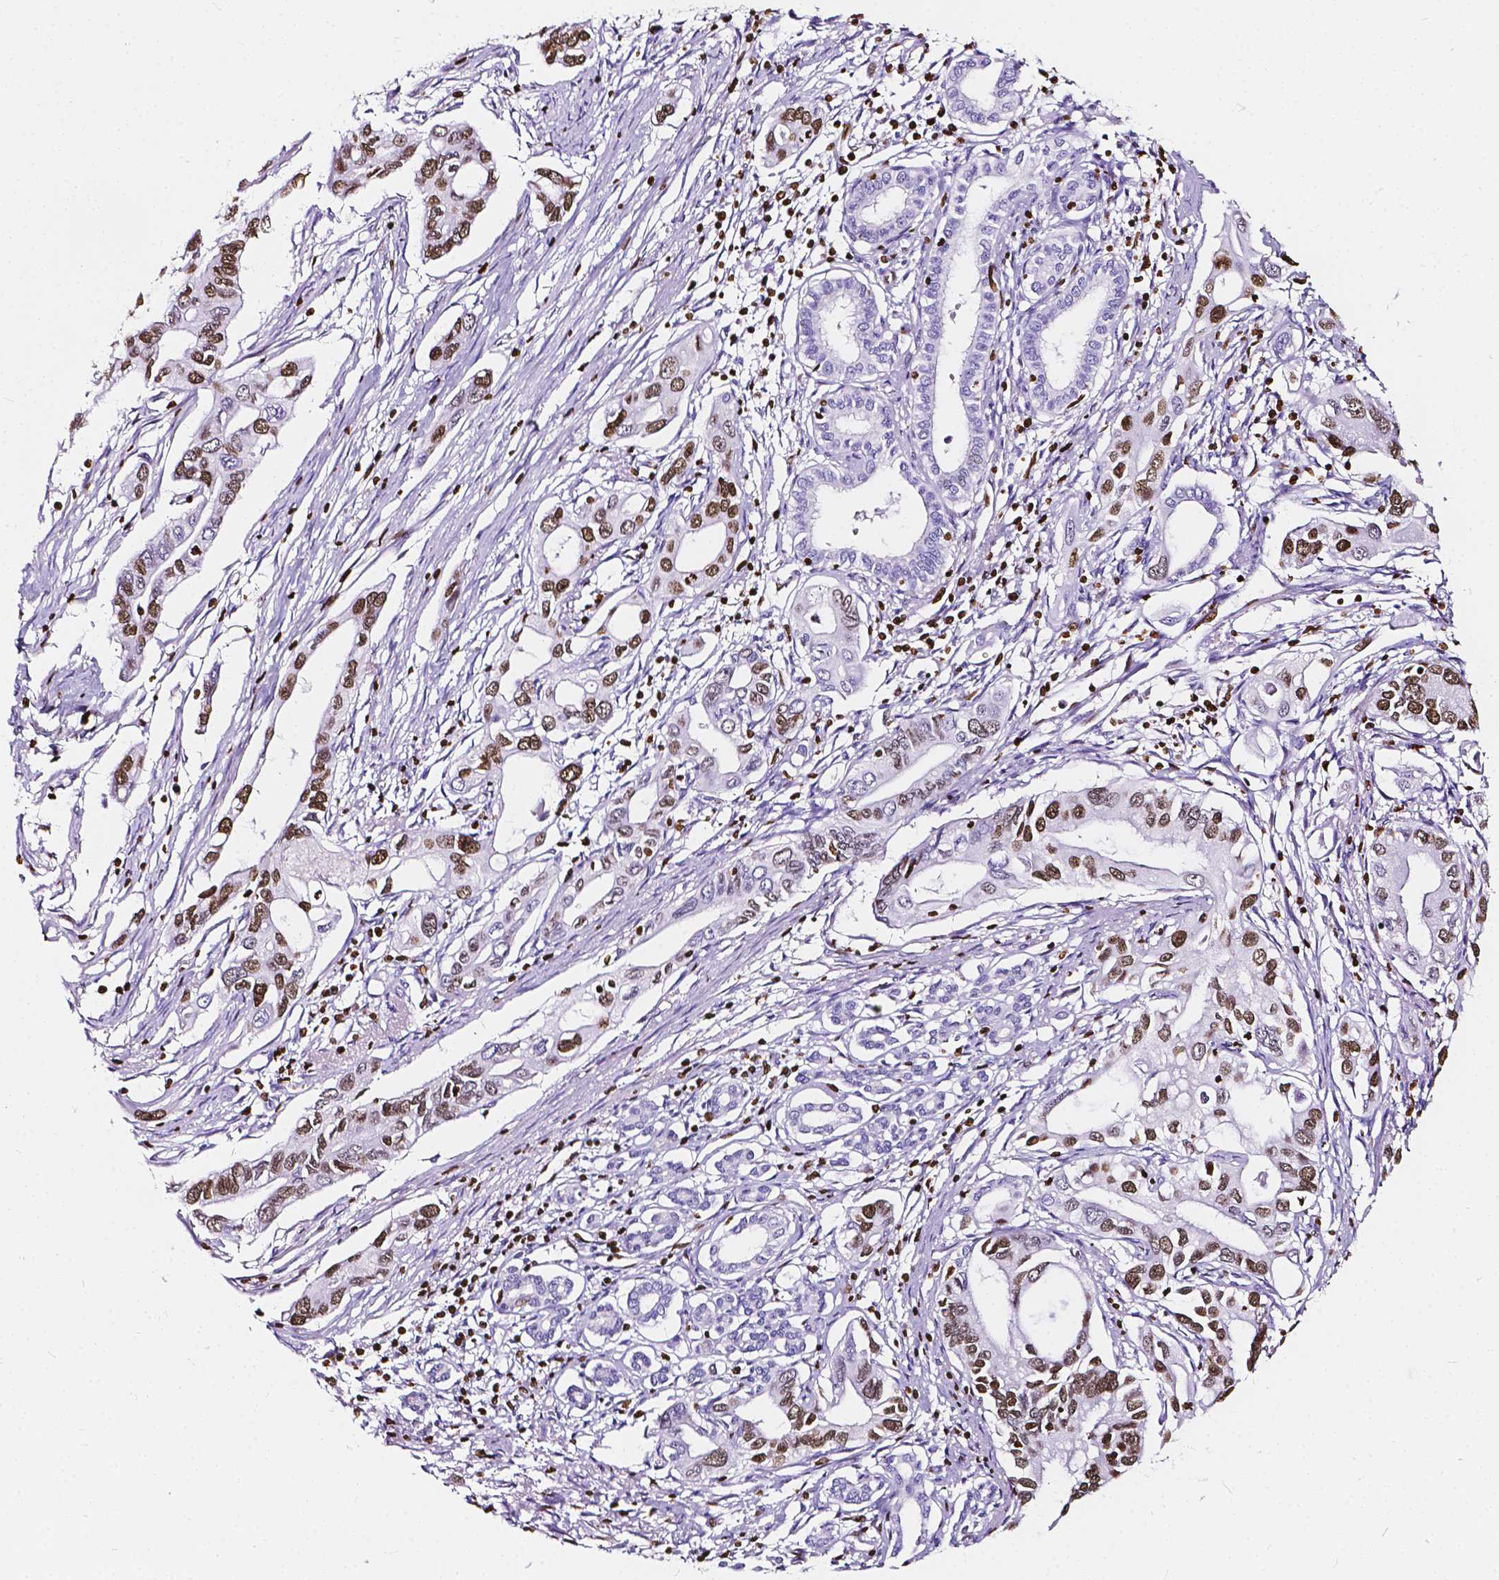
{"staining": {"intensity": "strong", "quantity": "25%-75%", "location": "nuclear"}, "tissue": "pancreatic cancer", "cell_type": "Tumor cells", "image_type": "cancer", "snomed": [{"axis": "morphology", "description": "Adenocarcinoma, NOS"}, {"axis": "topography", "description": "Pancreas"}], "caption": "The immunohistochemical stain labels strong nuclear staining in tumor cells of pancreatic cancer (adenocarcinoma) tissue.", "gene": "CBY3", "patient": {"sex": "male", "age": 60}}